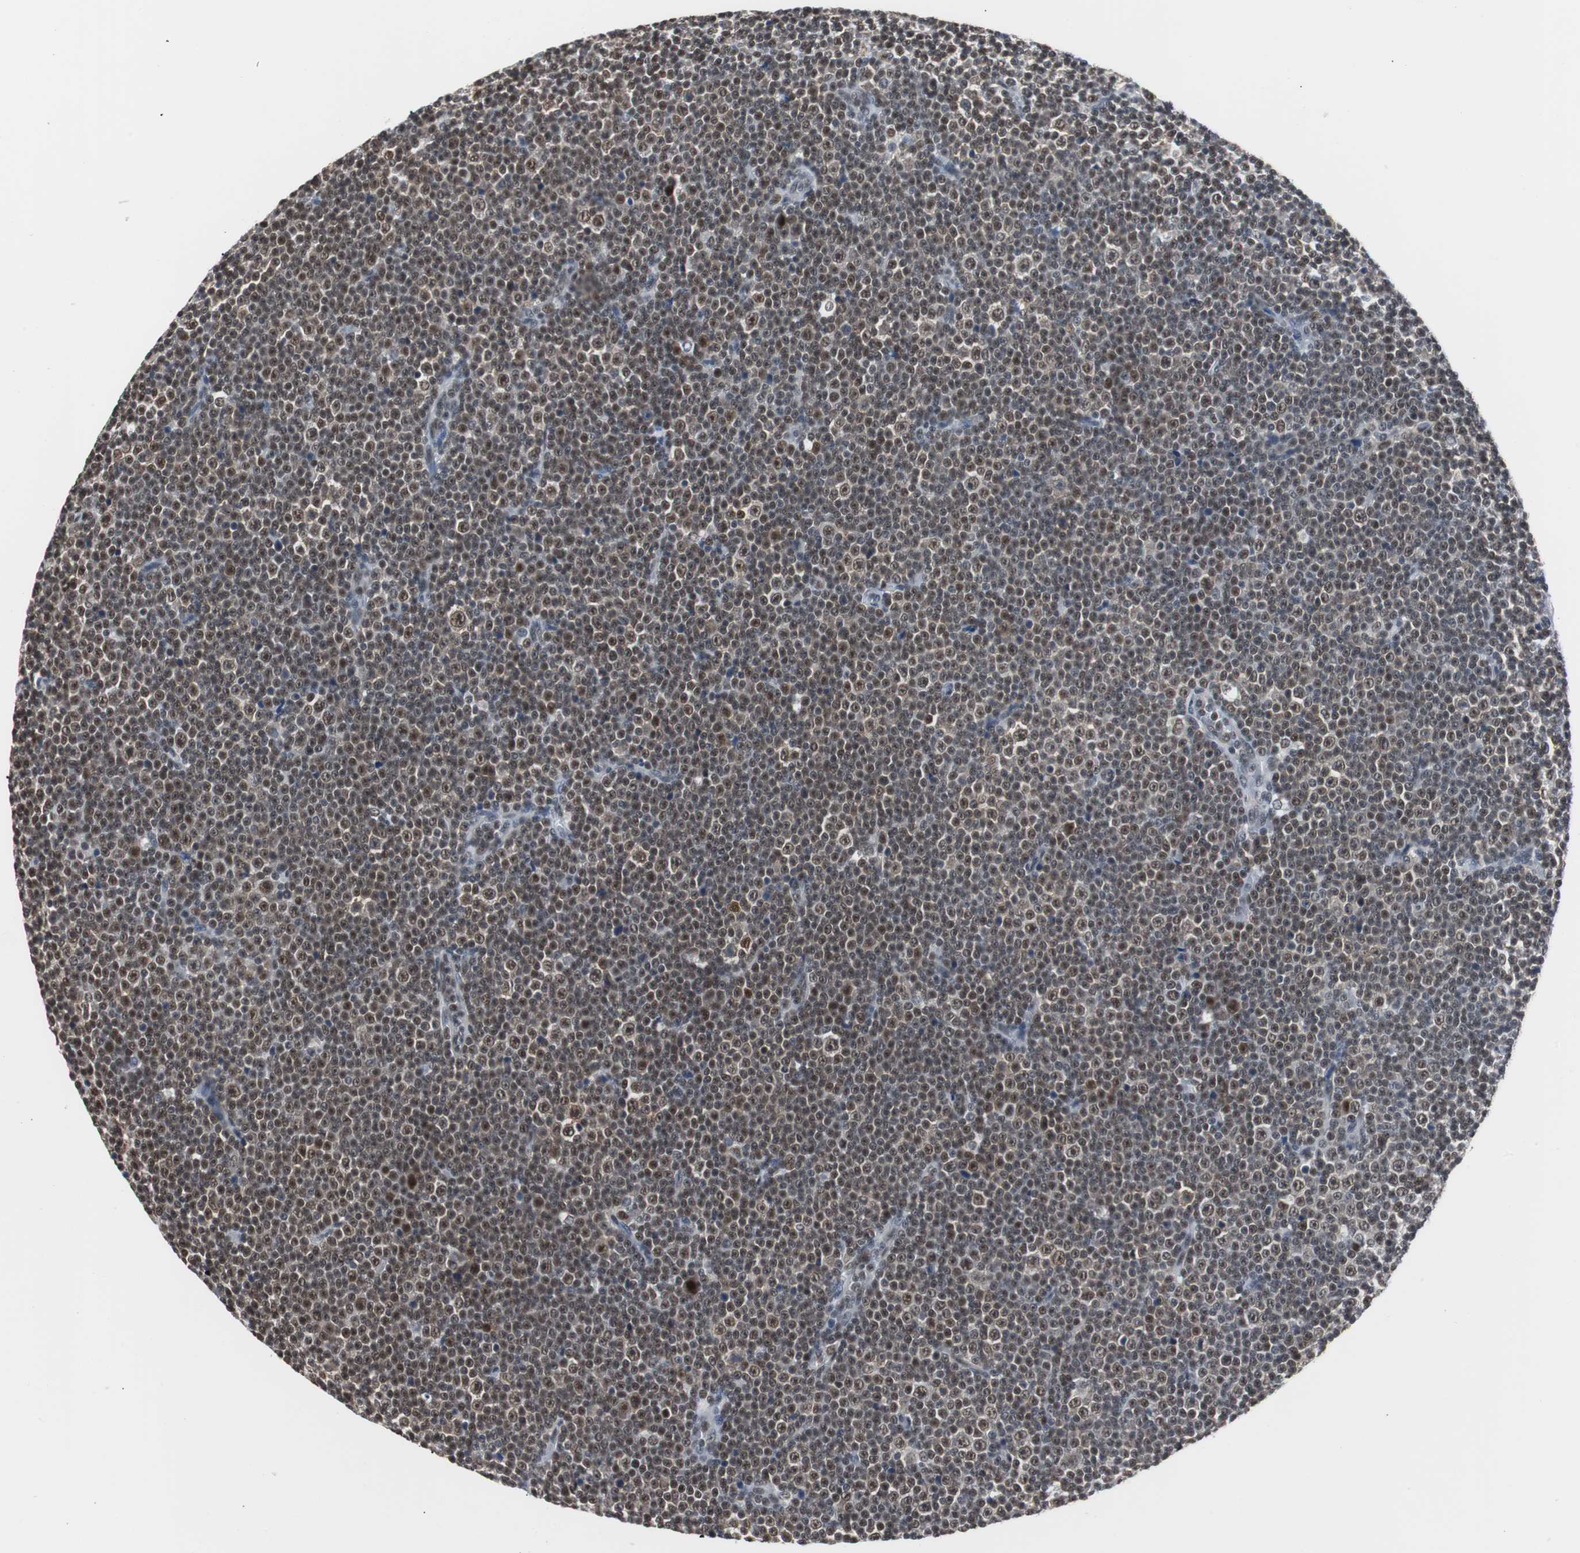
{"staining": {"intensity": "strong", "quantity": ">75%", "location": "nuclear"}, "tissue": "lymphoma", "cell_type": "Tumor cells", "image_type": "cancer", "snomed": [{"axis": "morphology", "description": "Malignant lymphoma, non-Hodgkin's type, Low grade"}, {"axis": "topography", "description": "Lymph node"}], "caption": "Immunohistochemistry (IHC) of low-grade malignant lymphoma, non-Hodgkin's type reveals high levels of strong nuclear expression in about >75% of tumor cells.", "gene": "TAF7", "patient": {"sex": "female", "age": 67}}